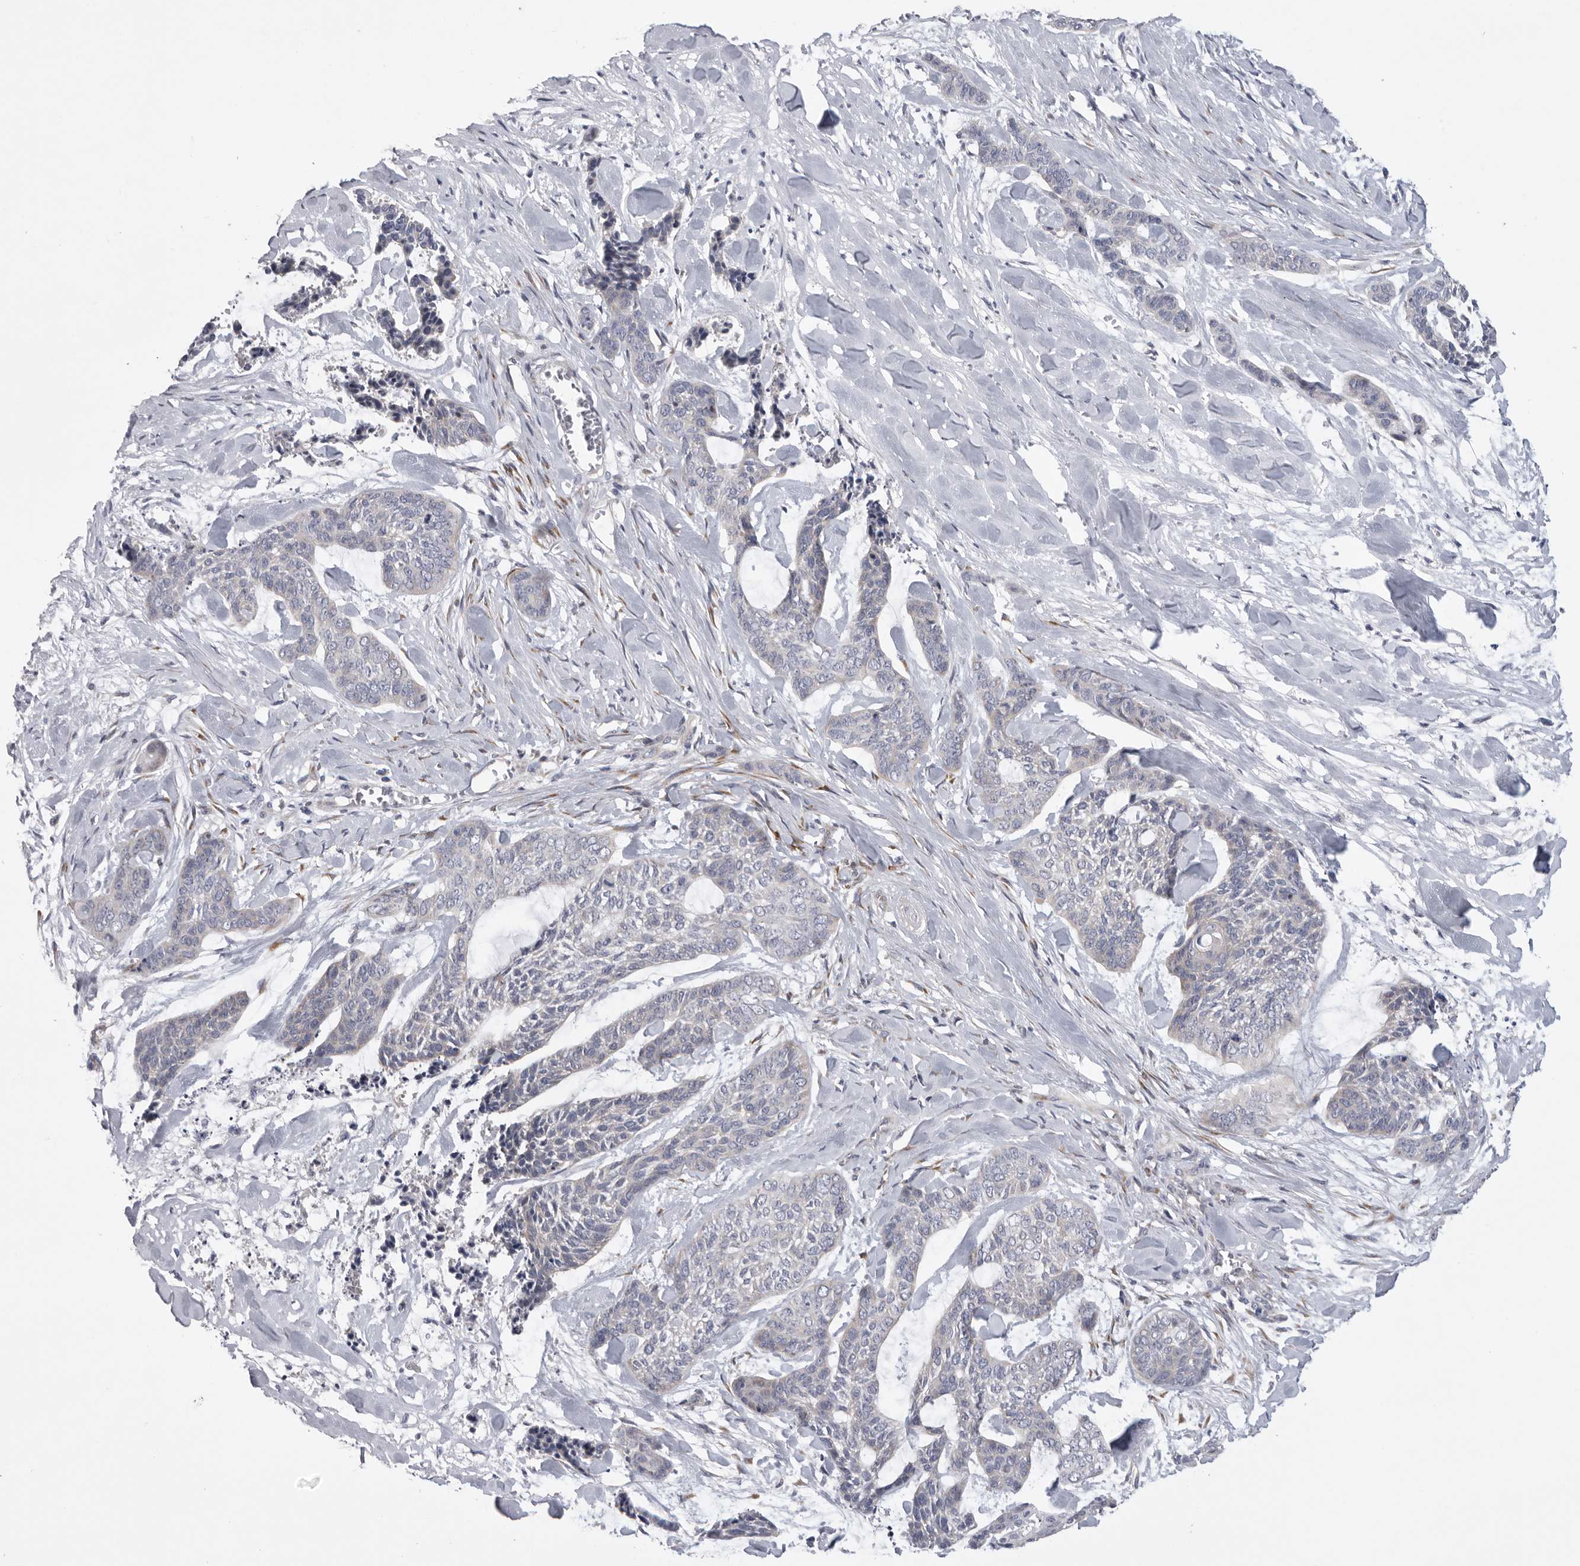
{"staining": {"intensity": "negative", "quantity": "none", "location": "none"}, "tissue": "skin cancer", "cell_type": "Tumor cells", "image_type": "cancer", "snomed": [{"axis": "morphology", "description": "Basal cell carcinoma"}, {"axis": "topography", "description": "Skin"}], "caption": "Skin basal cell carcinoma was stained to show a protein in brown. There is no significant staining in tumor cells.", "gene": "USP24", "patient": {"sex": "female", "age": 64}}